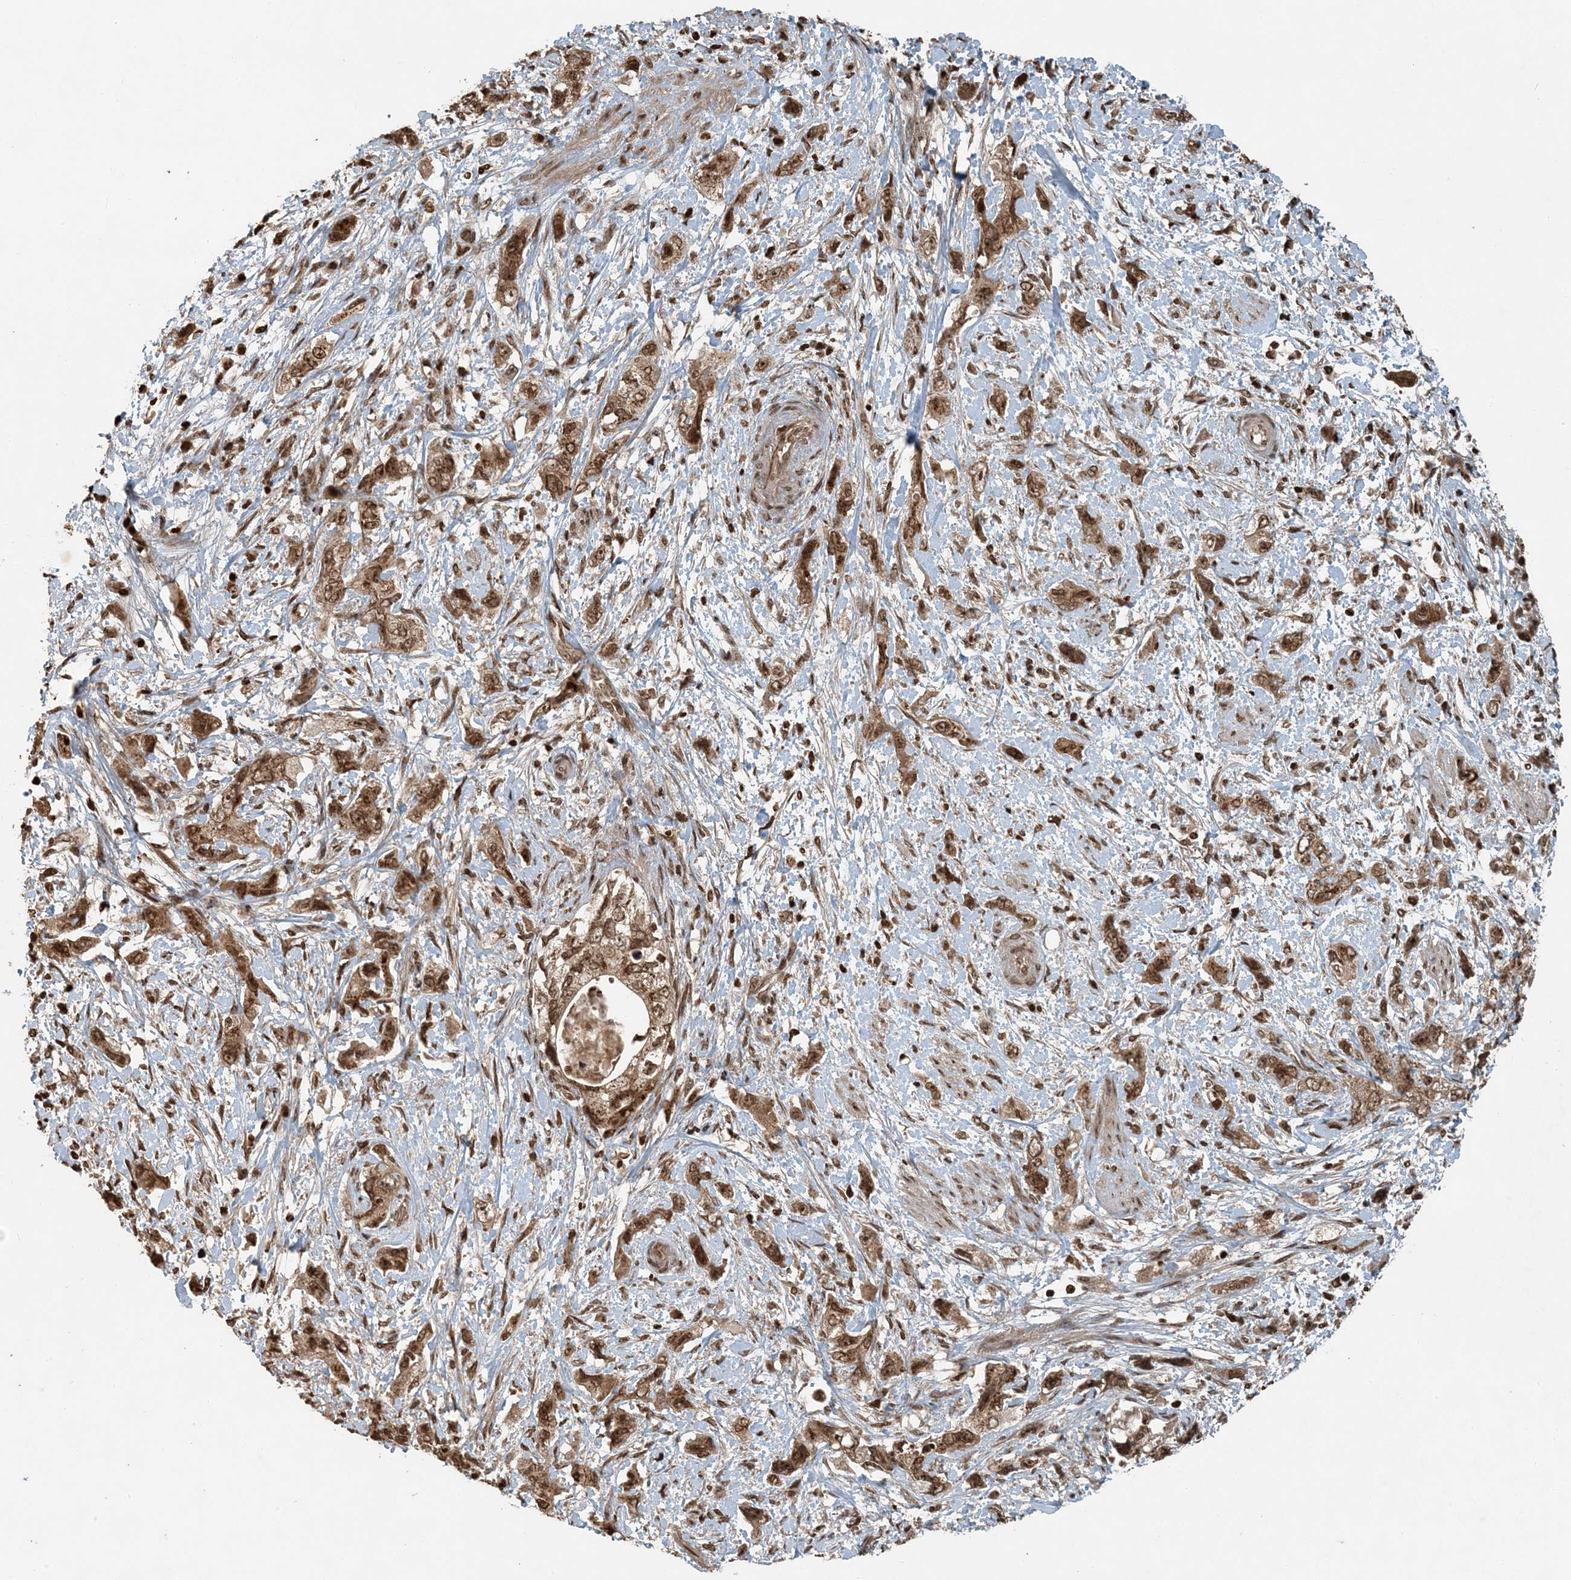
{"staining": {"intensity": "moderate", "quantity": ">75%", "location": "cytoplasmic/membranous,nuclear"}, "tissue": "pancreatic cancer", "cell_type": "Tumor cells", "image_type": "cancer", "snomed": [{"axis": "morphology", "description": "Adenocarcinoma, NOS"}, {"axis": "topography", "description": "Pancreas"}], "caption": "This micrograph exhibits immunohistochemistry (IHC) staining of human pancreatic cancer, with medium moderate cytoplasmic/membranous and nuclear positivity in approximately >75% of tumor cells.", "gene": "ZFAND2B", "patient": {"sex": "female", "age": 73}}